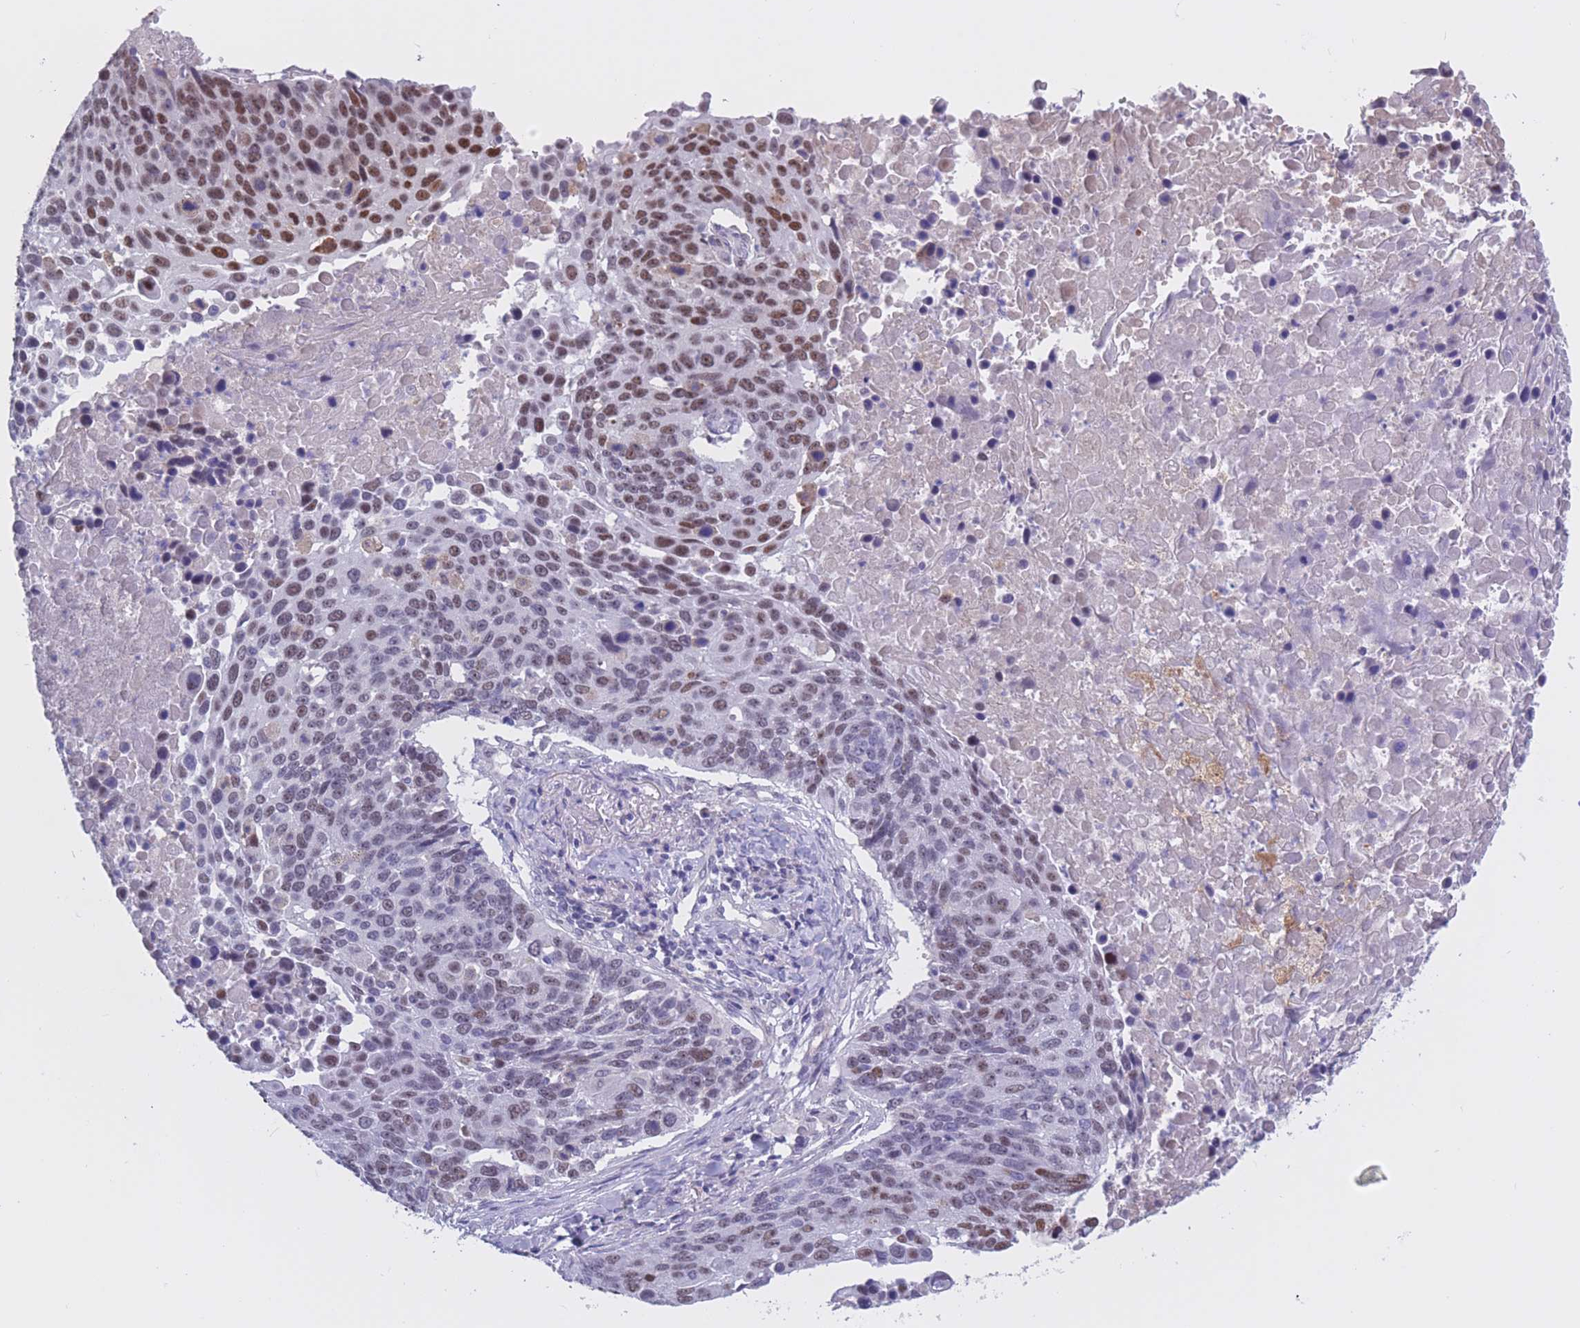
{"staining": {"intensity": "moderate", "quantity": "25%-75%", "location": "nuclear"}, "tissue": "lung cancer", "cell_type": "Tumor cells", "image_type": "cancer", "snomed": [{"axis": "morphology", "description": "Normal tissue, NOS"}, {"axis": "morphology", "description": "Squamous cell carcinoma, NOS"}, {"axis": "topography", "description": "Lymph node"}, {"axis": "topography", "description": "Lung"}], "caption": "Immunohistochemistry (IHC) histopathology image of neoplastic tissue: lung cancer stained using immunohistochemistry (IHC) exhibits medium levels of moderate protein expression localized specifically in the nuclear of tumor cells, appearing as a nuclear brown color.", "gene": "BOP1", "patient": {"sex": "male", "age": 66}}